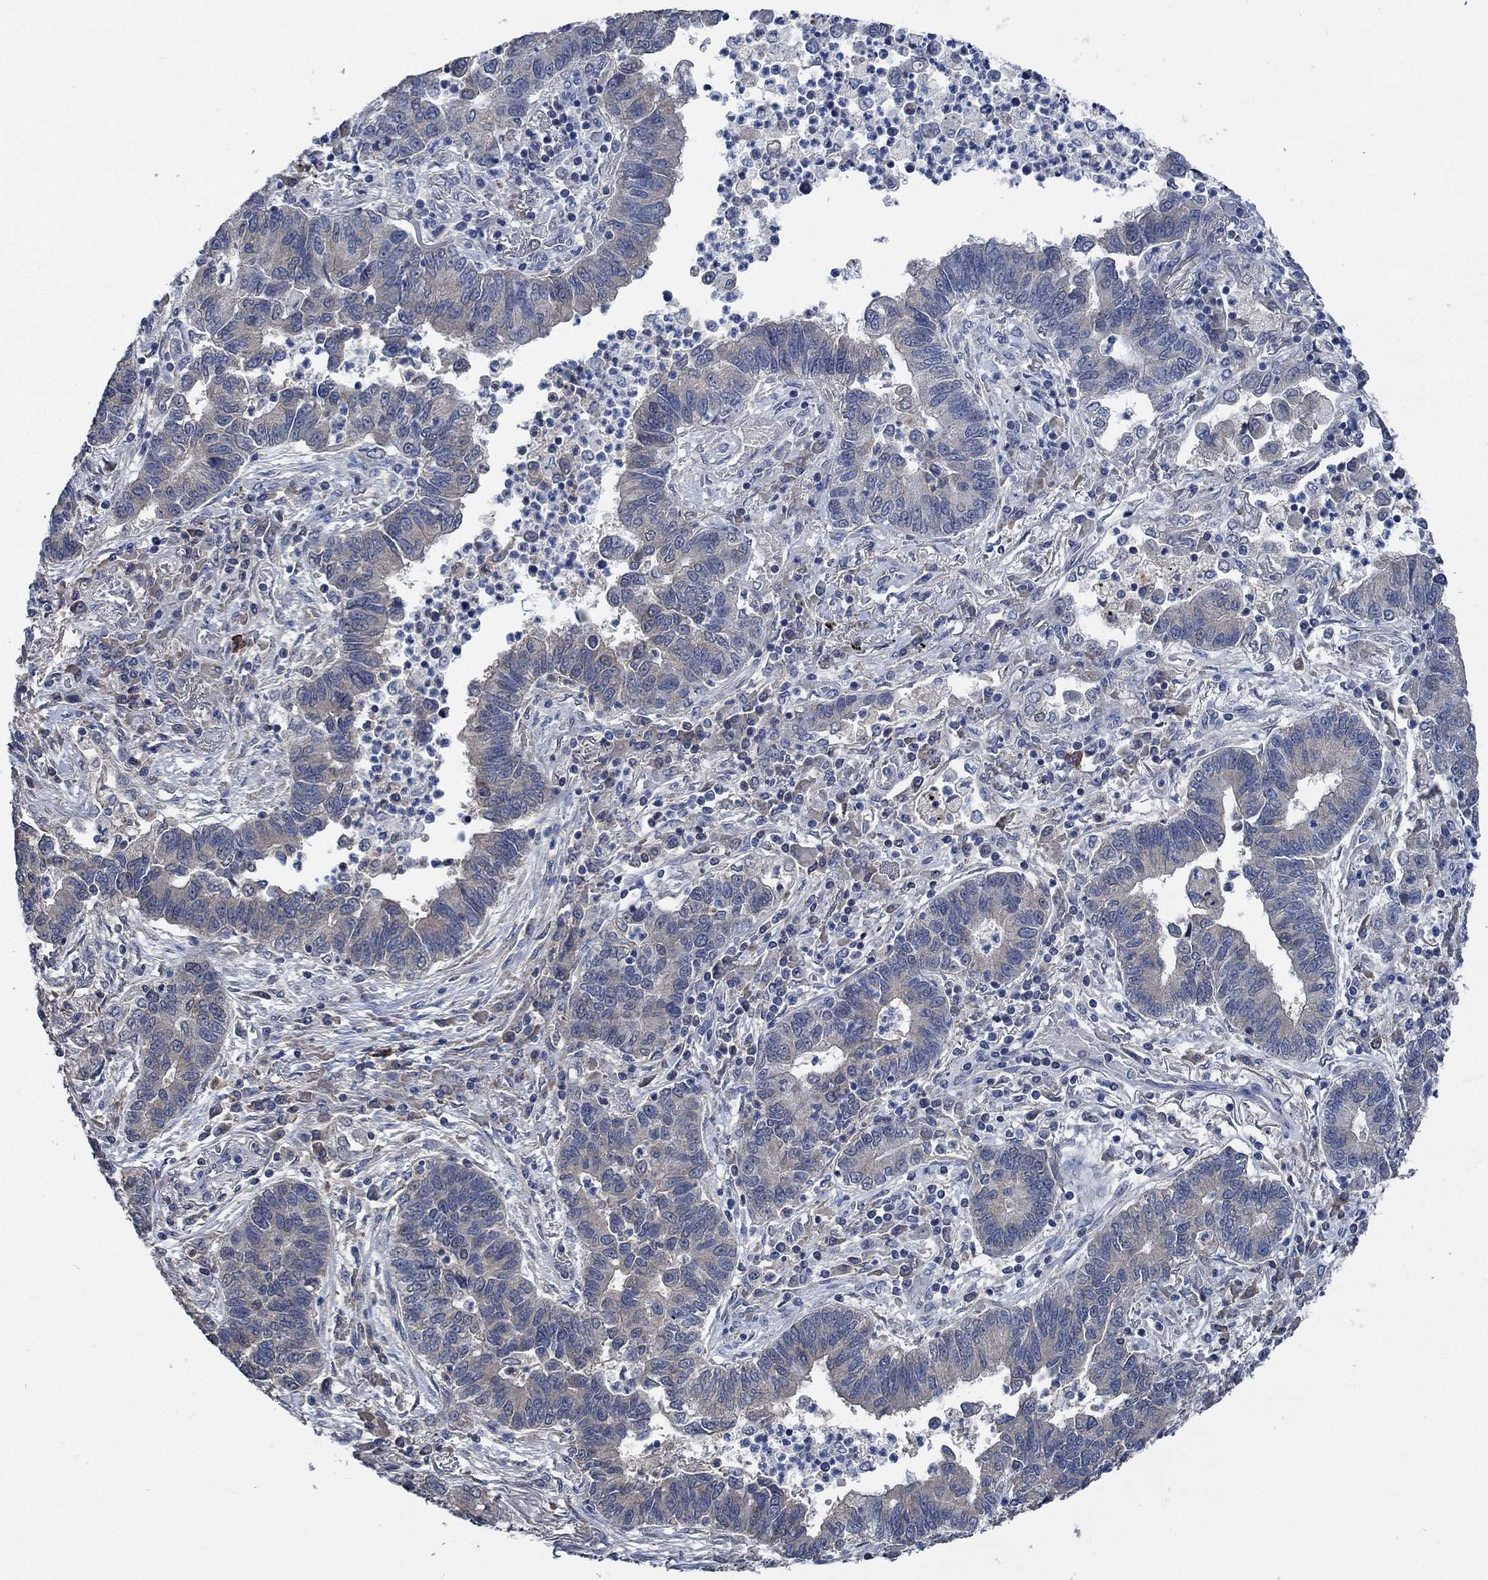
{"staining": {"intensity": "negative", "quantity": "none", "location": "none"}, "tissue": "lung cancer", "cell_type": "Tumor cells", "image_type": "cancer", "snomed": [{"axis": "morphology", "description": "Adenocarcinoma, NOS"}, {"axis": "topography", "description": "Lung"}], "caption": "Tumor cells are negative for protein expression in human lung cancer. The staining was performed using DAB to visualize the protein expression in brown, while the nuclei were stained in blue with hematoxylin (Magnification: 20x).", "gene": "OBSCN", "patient": {"sex": "female", "age": 57}}